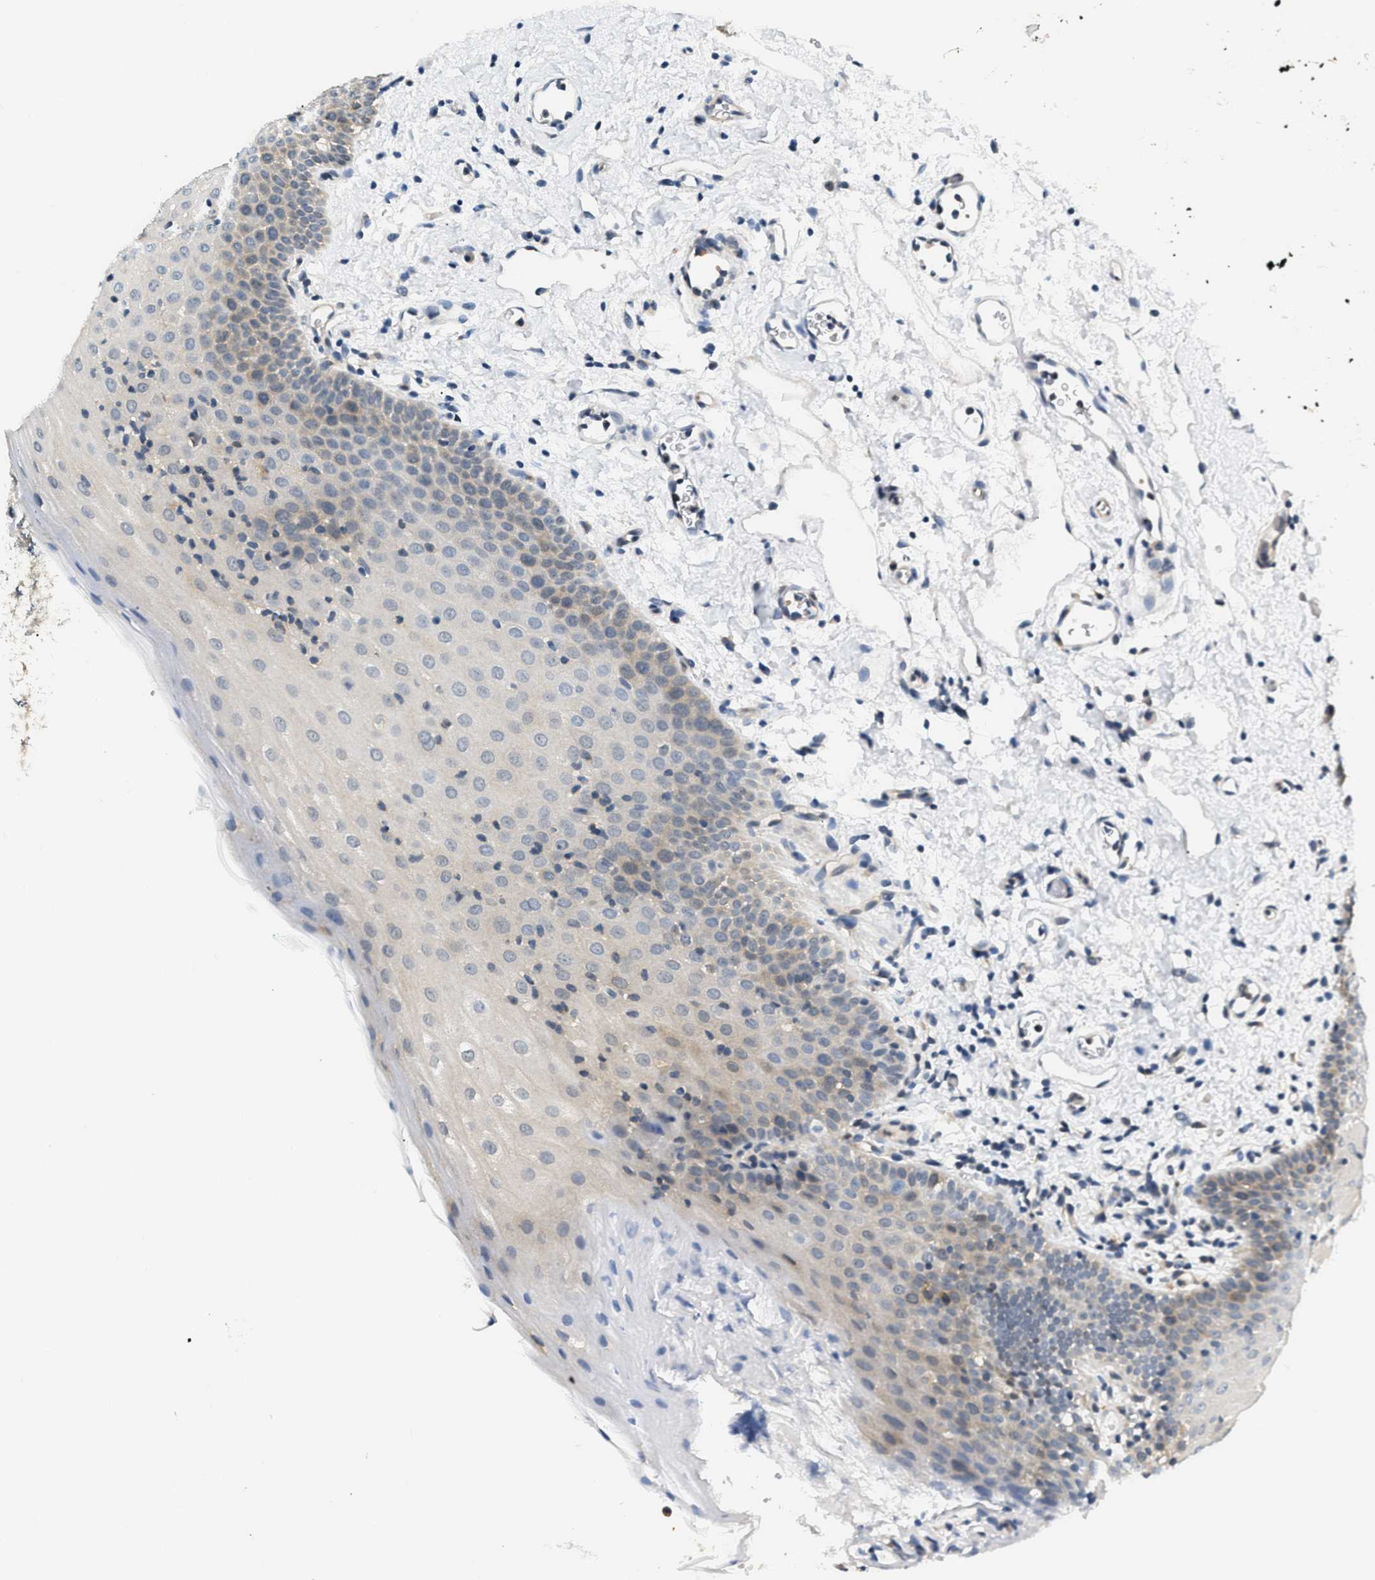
{"staining": {"intensity": "moderate", "quantity": "<25%", "location": "cytoplasmic/membranous"}, "tissue": "oral mucosa", "cell_type": "Squamous epithelial cells", "image_type": "normal", "snomed": [{"axis": "morphology", "description": "Normal tissue, NOS"}, {"axis": "topography", "description": "Oral tissue"}], "caption": "Immunohistochemical staining of normal human oral mucosa demonstrates low levels of moderate cytoplasmic/membranous staining in about <25% of squamous epithelial cells.", "gene": "EIF4EBP2", "patient": {"sex": "male", "age": 66}}